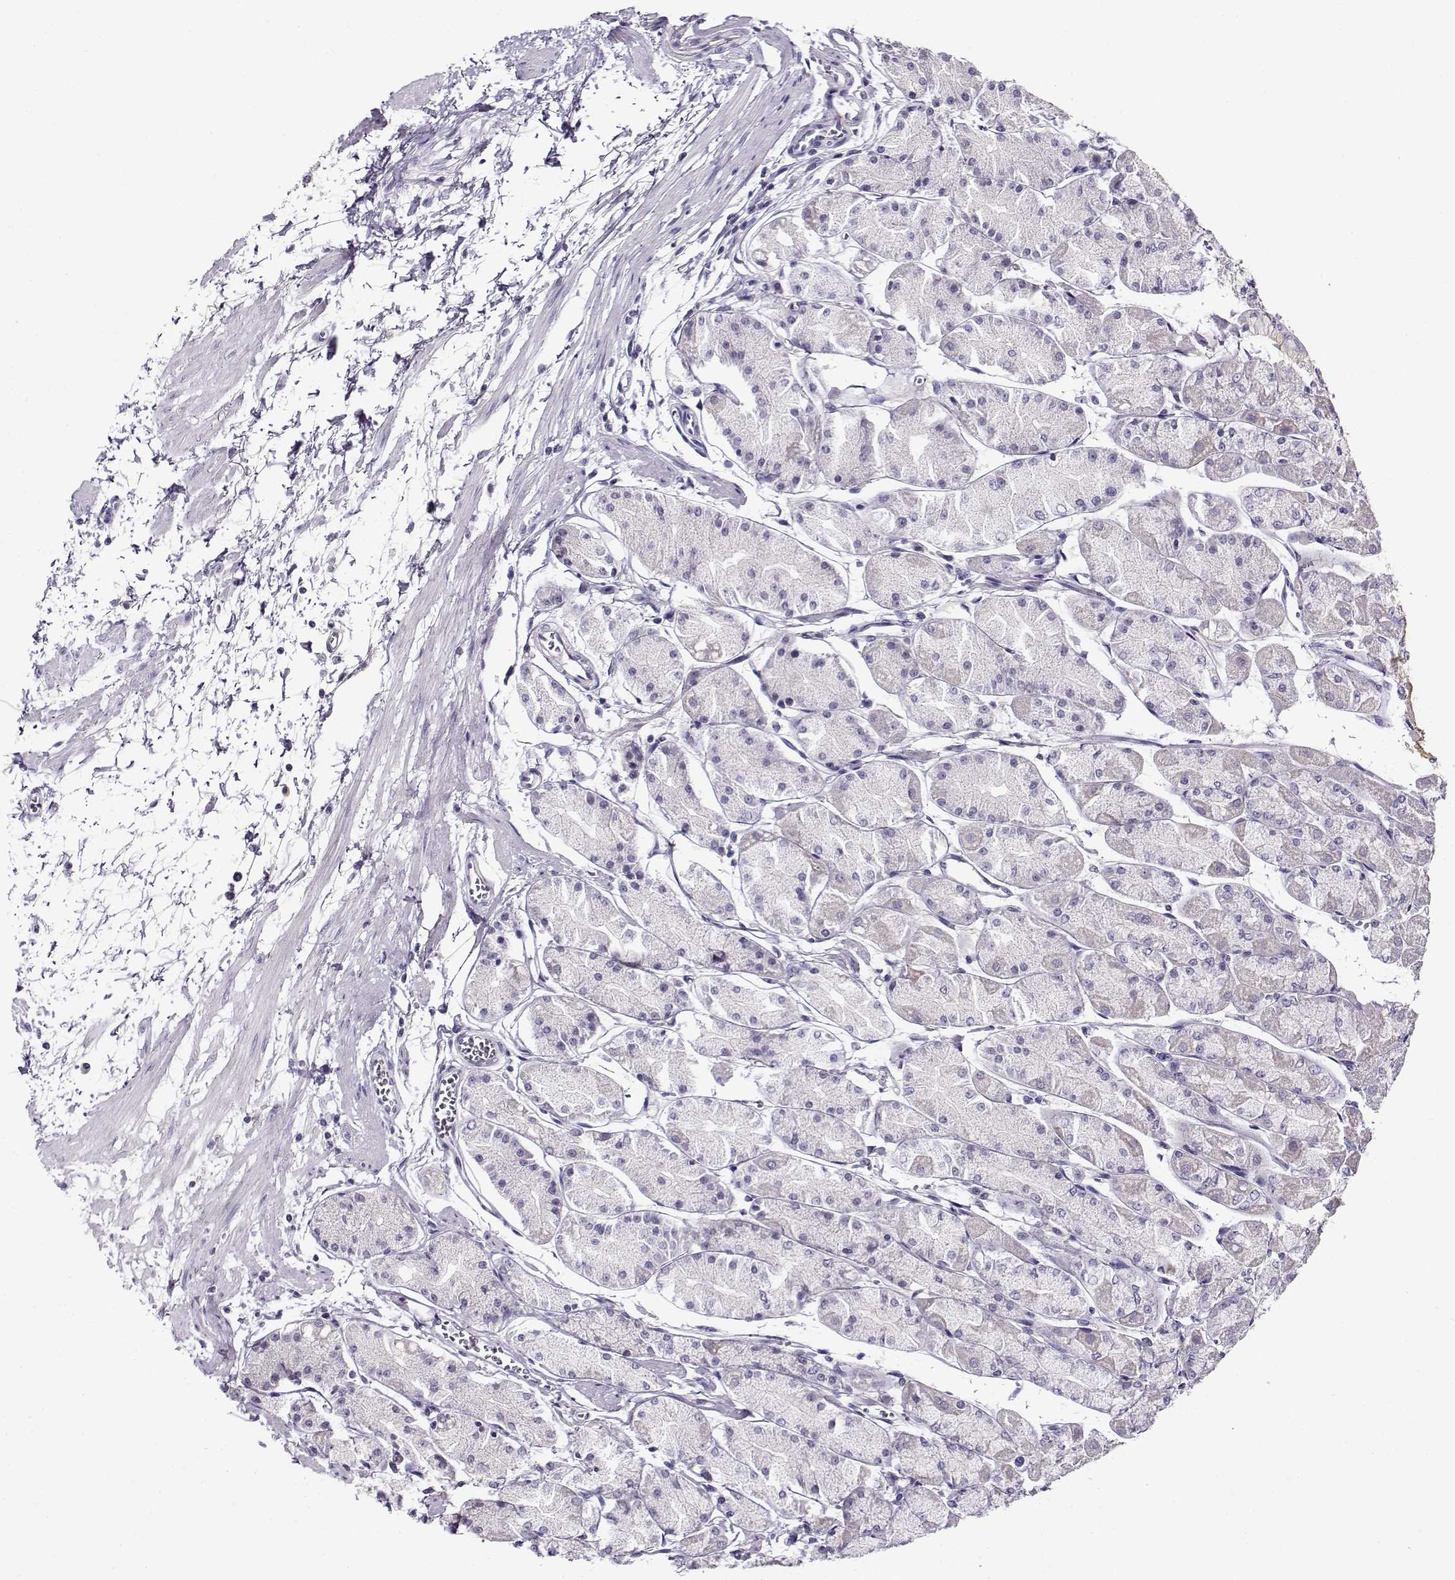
{"staining": {"intensity": "negative", "quantity": "none", "location": "none"}, "tissue": "stomach", "cell_type": "Glandular cells", "image_type": "normal", "snomed": [{"axis": "morphology", "description": "Normal tissue, NOS"}, {"axis": "topography", "description": "Stomach, upper"}], "caption": "The micrograph exhibits no significant staining in glandular cells of stomach.", "gene": "FEZF1", "patient": {"sex": "male", "age": 60}}